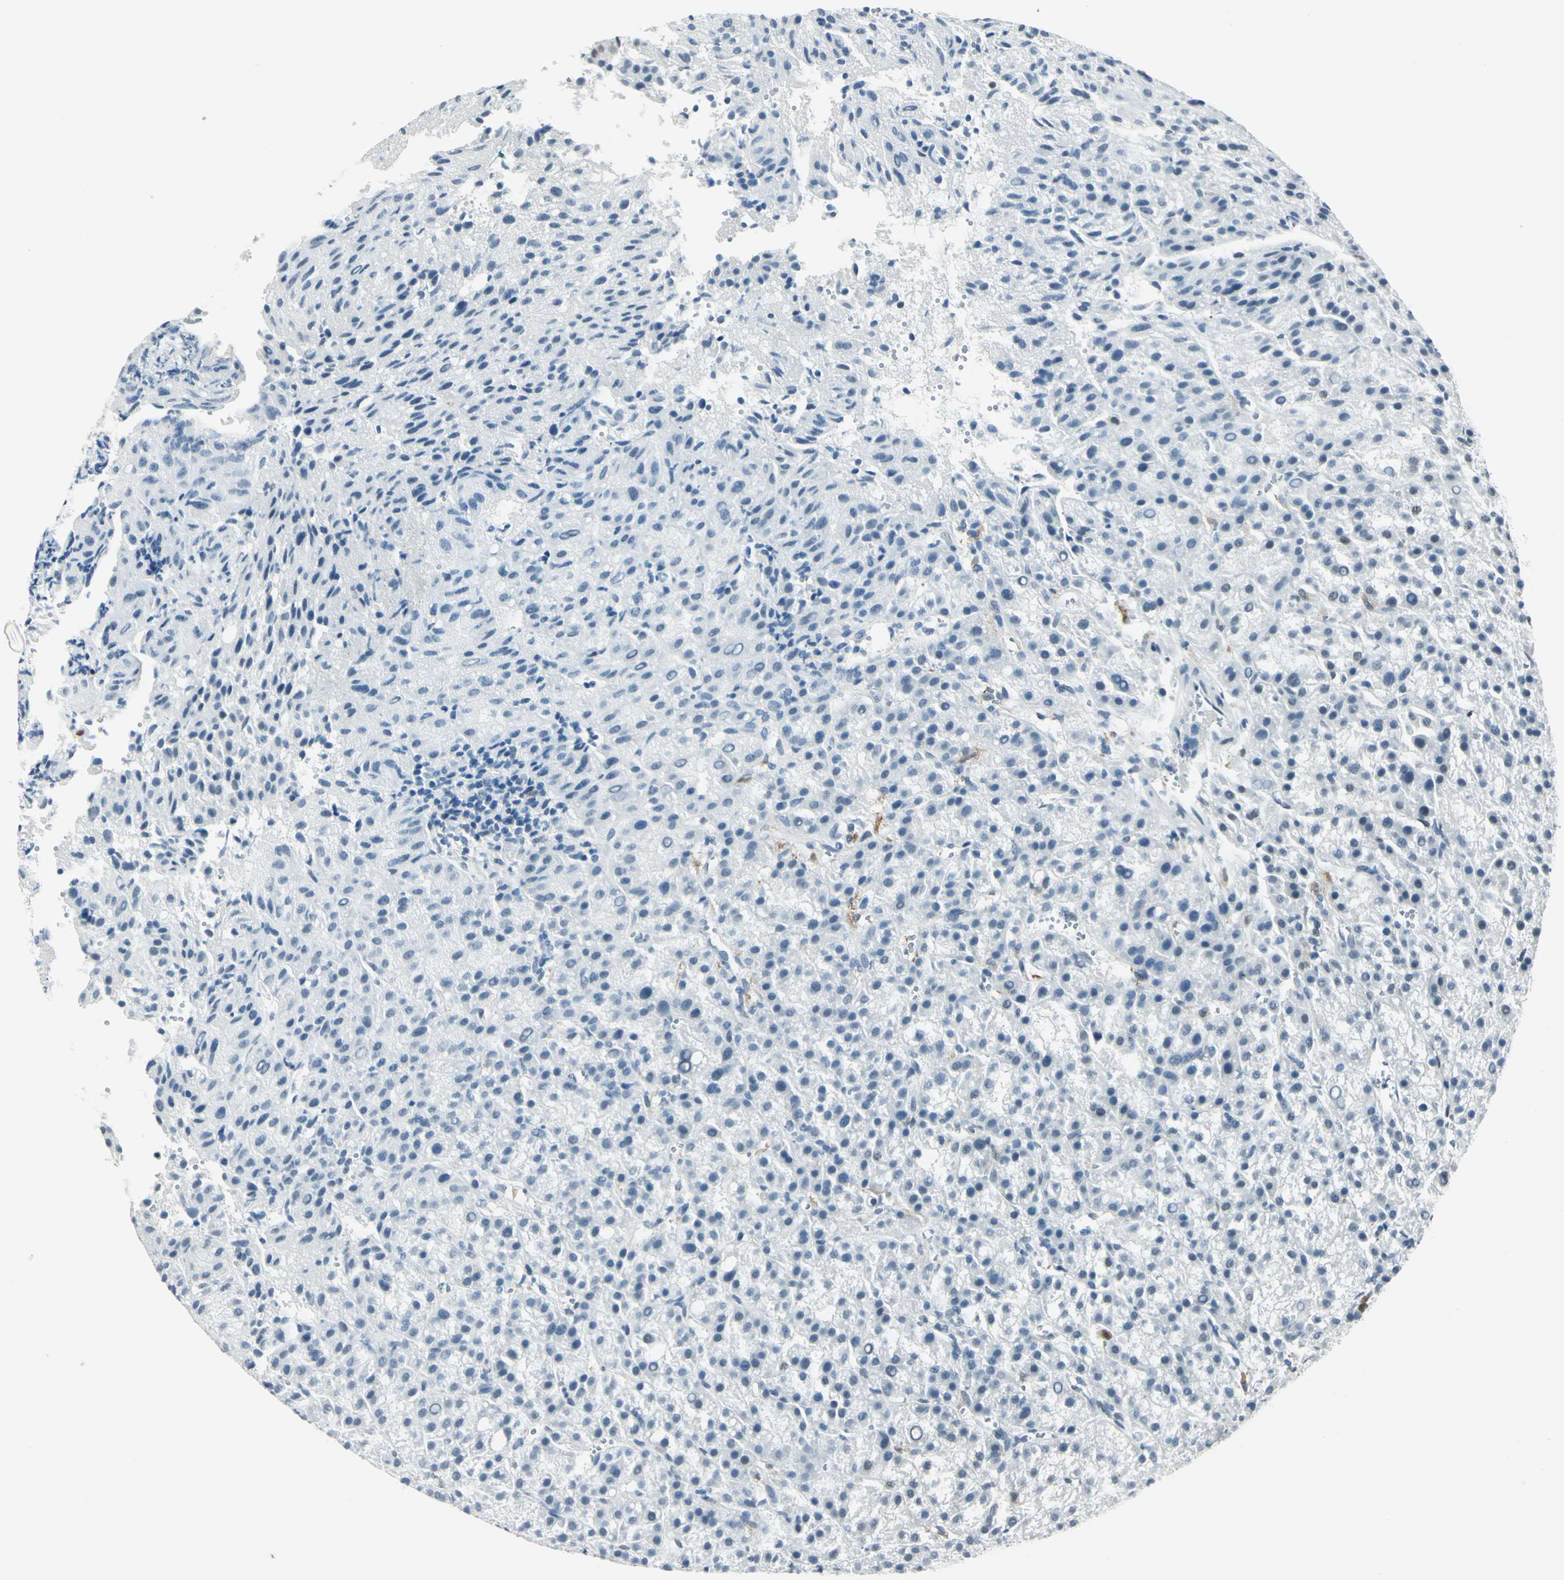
{"staining": {"intensity": "negative", "quantity": "none", "location": "none"}, "tissue": "liver cancer", "cell_type": "Tumor cells", "image_type": "cancer", "snomed": [{"axis": "morphology", "description": "Carcinoma, Hepatocellular, NOS"}, {"axis": "topography", "description": "Liver"}], "caption": "Tumor cells show no significant protein positivity in liver cancer (hepatocellular carcinoma).", "gene": "MTMR10", "patient": {"sex": "female", "age": 58}}